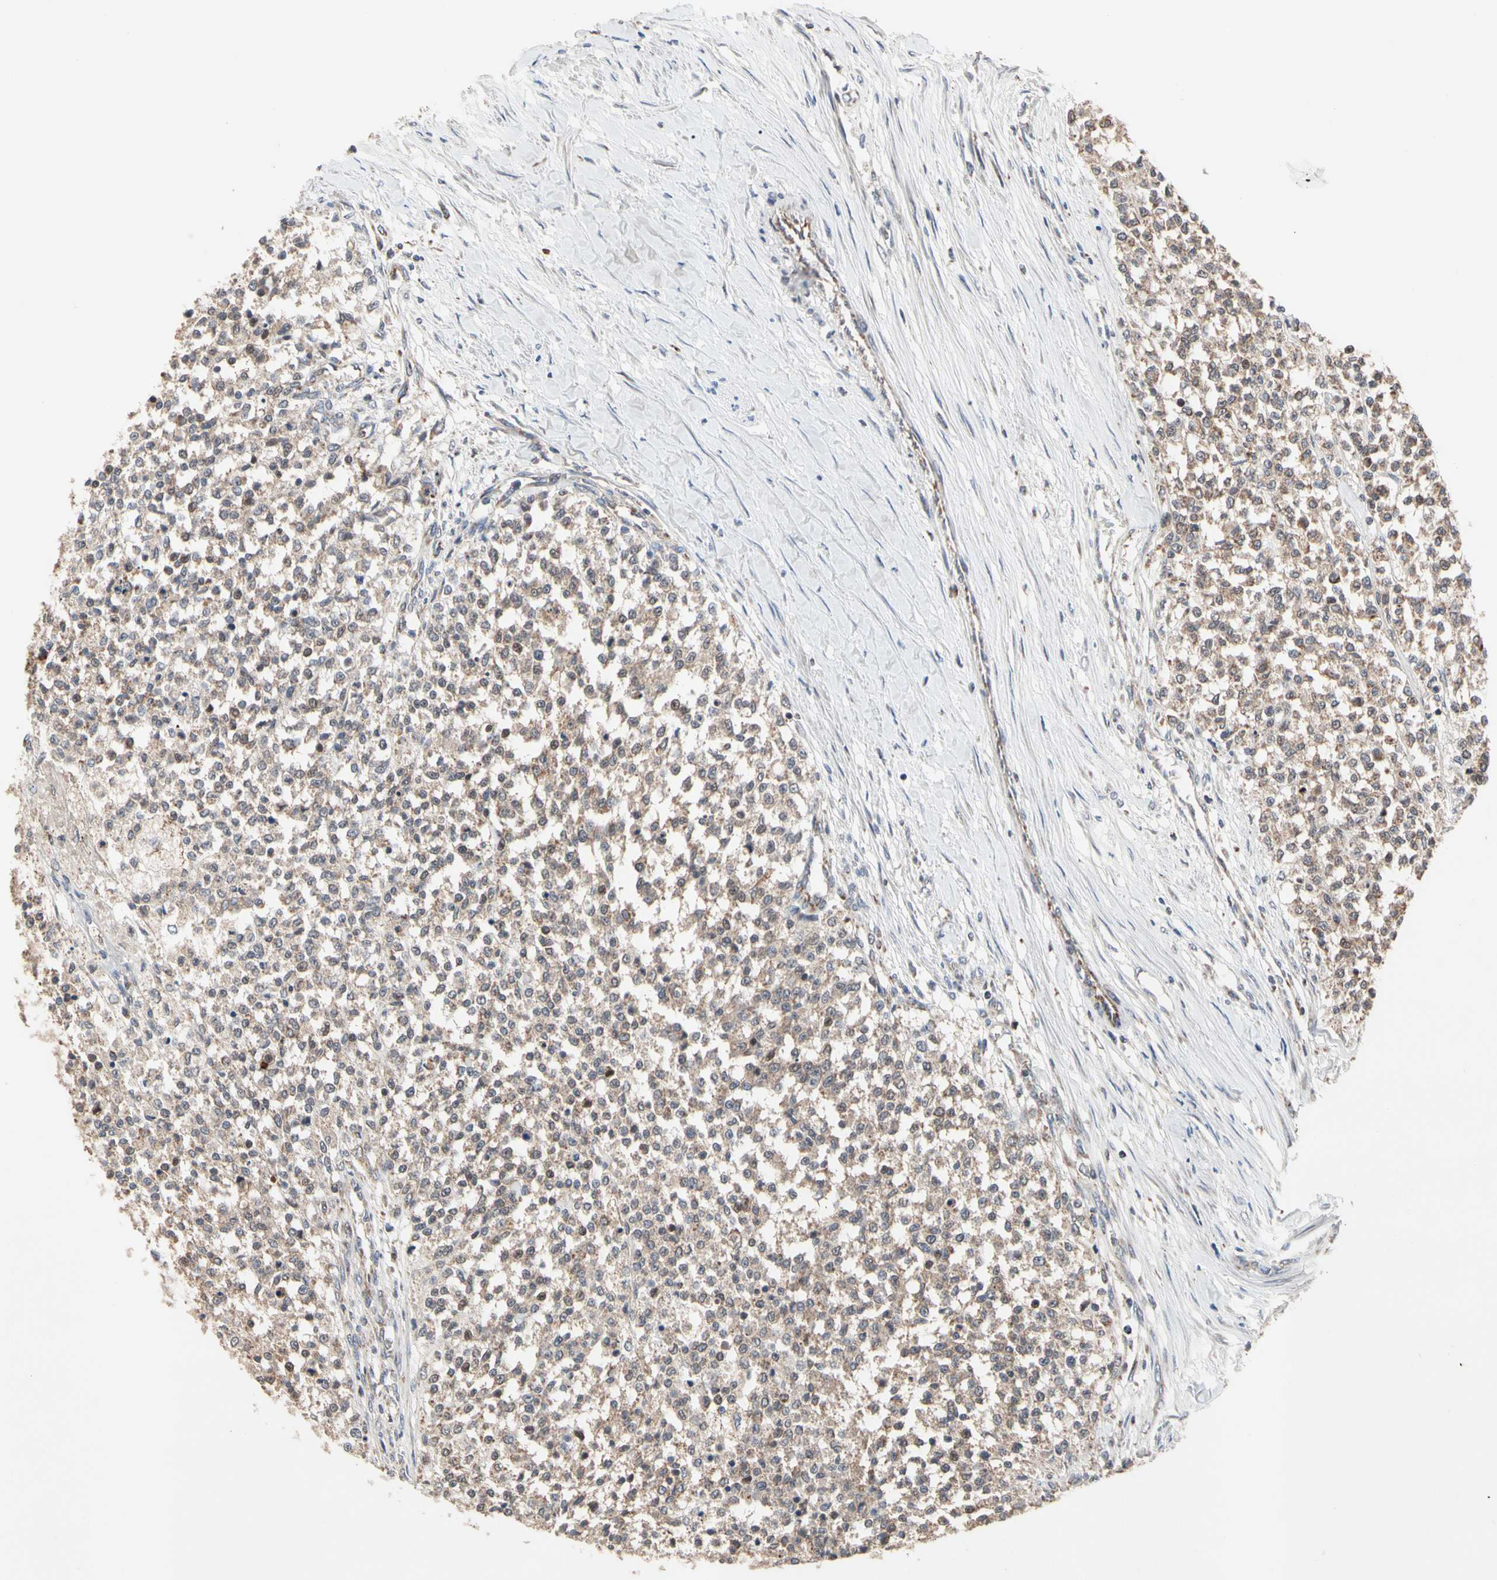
{"staining": {"intensity": "moderate", "quantity": ">75%", "location": "cytoplasmic/membranous"}, "tissue": "testis cancer", "cell_type": "Tumor cells", "image_type": "cancer", "snomed": [{"axis": "morphology", "description": "Seminoma, NOS"}, {"axis": "topography", "description": "Testis"}], "caption": "Immunohistochemical staining of human testis cancer displays medium levels of moderate cytoplasmic/membranous protein expression in approximately >75% of tumor cells.", "gene": "GPD2", "patient": {"sex": "male", "age": 59}}